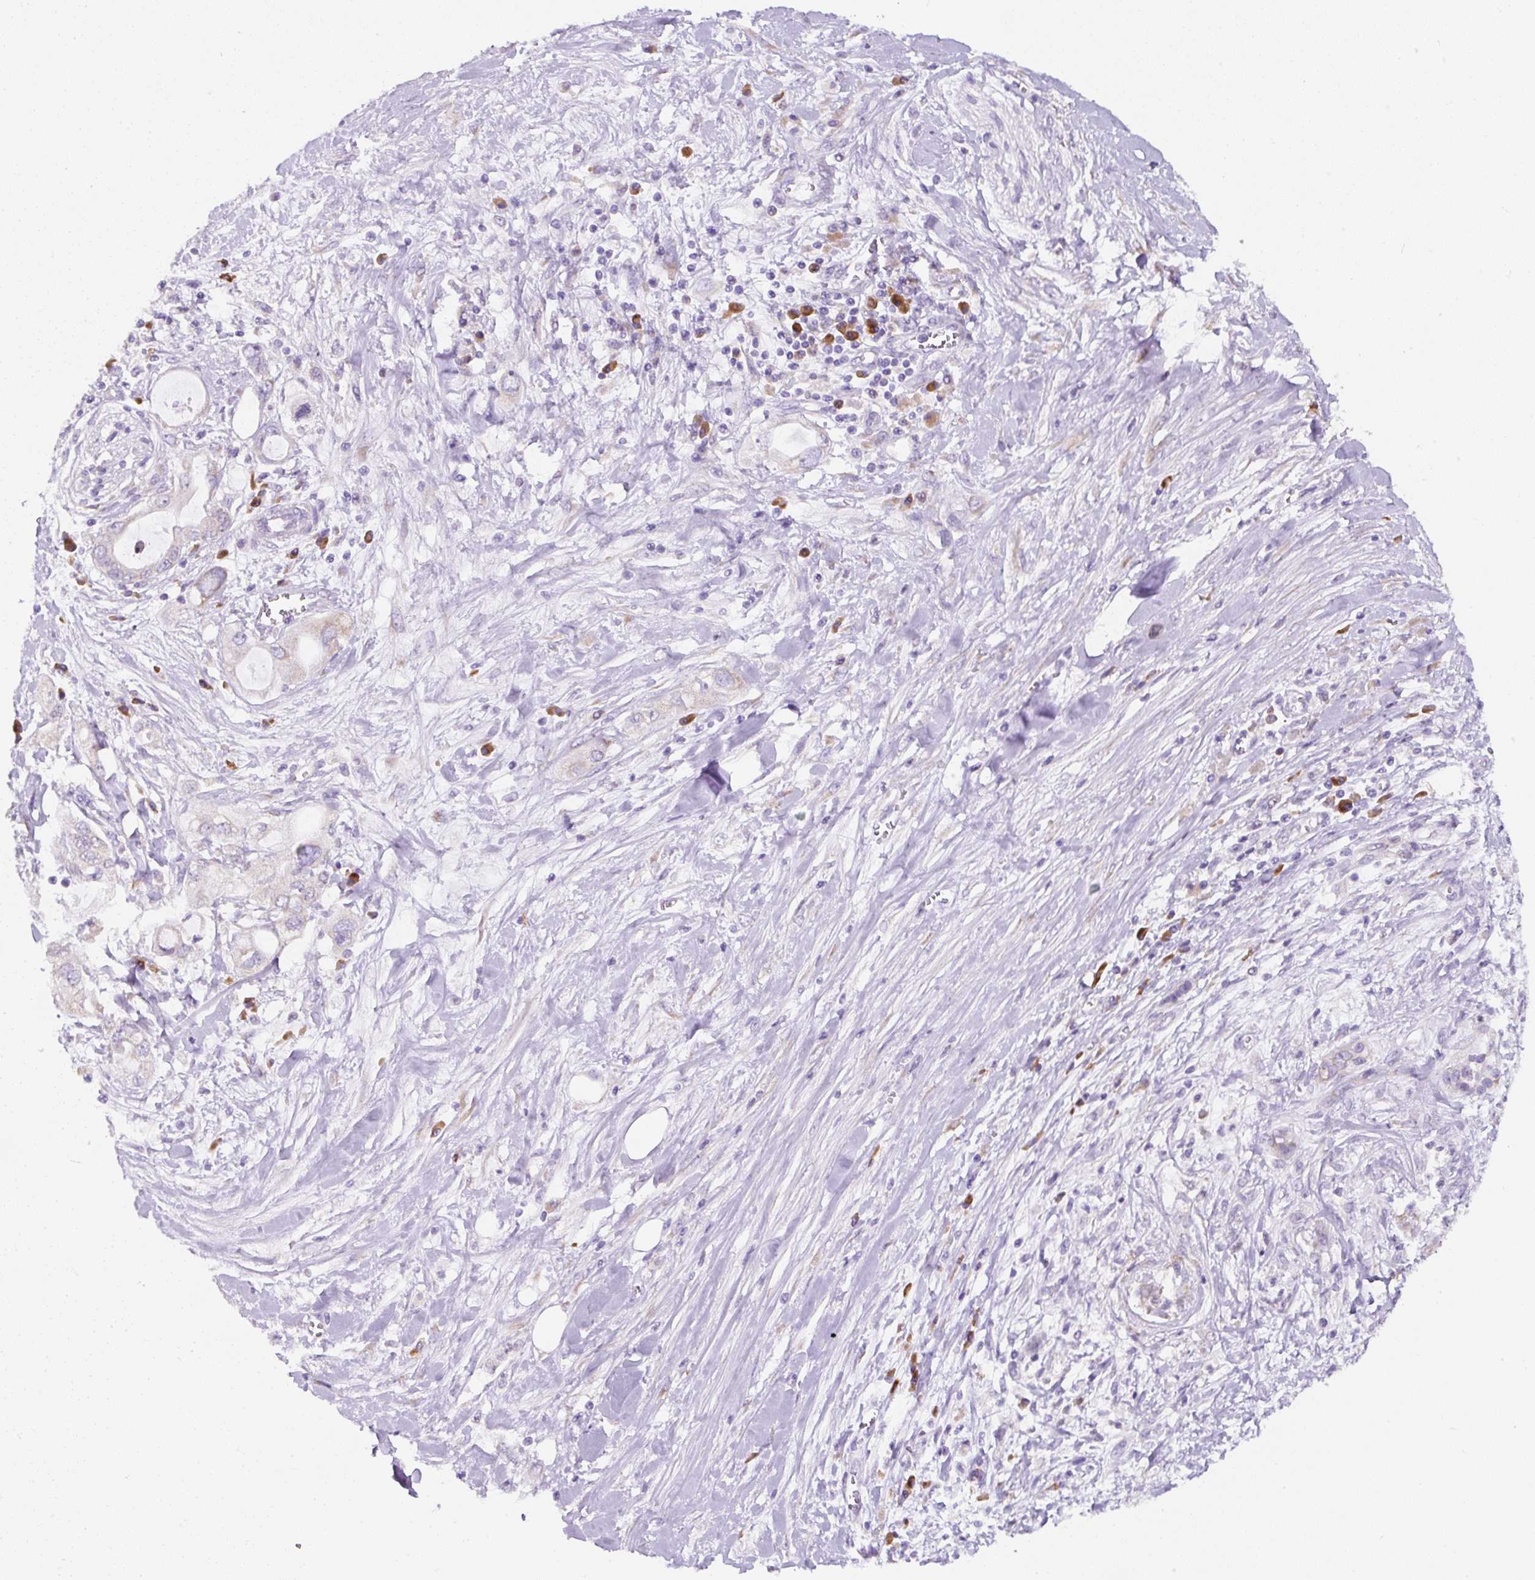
{"staining": {"intensity": "negative", "quantity": "none", "location": "none"}, "tissue": "pancreatic cancer", "cell_type": "Tumor cells", "image_type": "cancer", "snomed": [{"axis": "morphology", "description": "Adenocarcinoma, NOS"}, {"axis": "topography", "description": "Pancreas"}], "caption": "High power microscopy image of an immunohistochemistry photomicrograph of adenocarcinoma (pancreatic), revealing no significant positivity in tumor cells. (Immunohistochemistry (ihc), brightfield microscopy, high magnification).", "gene": "DDOST", "patient": {"sex": "female", "age": 56}}